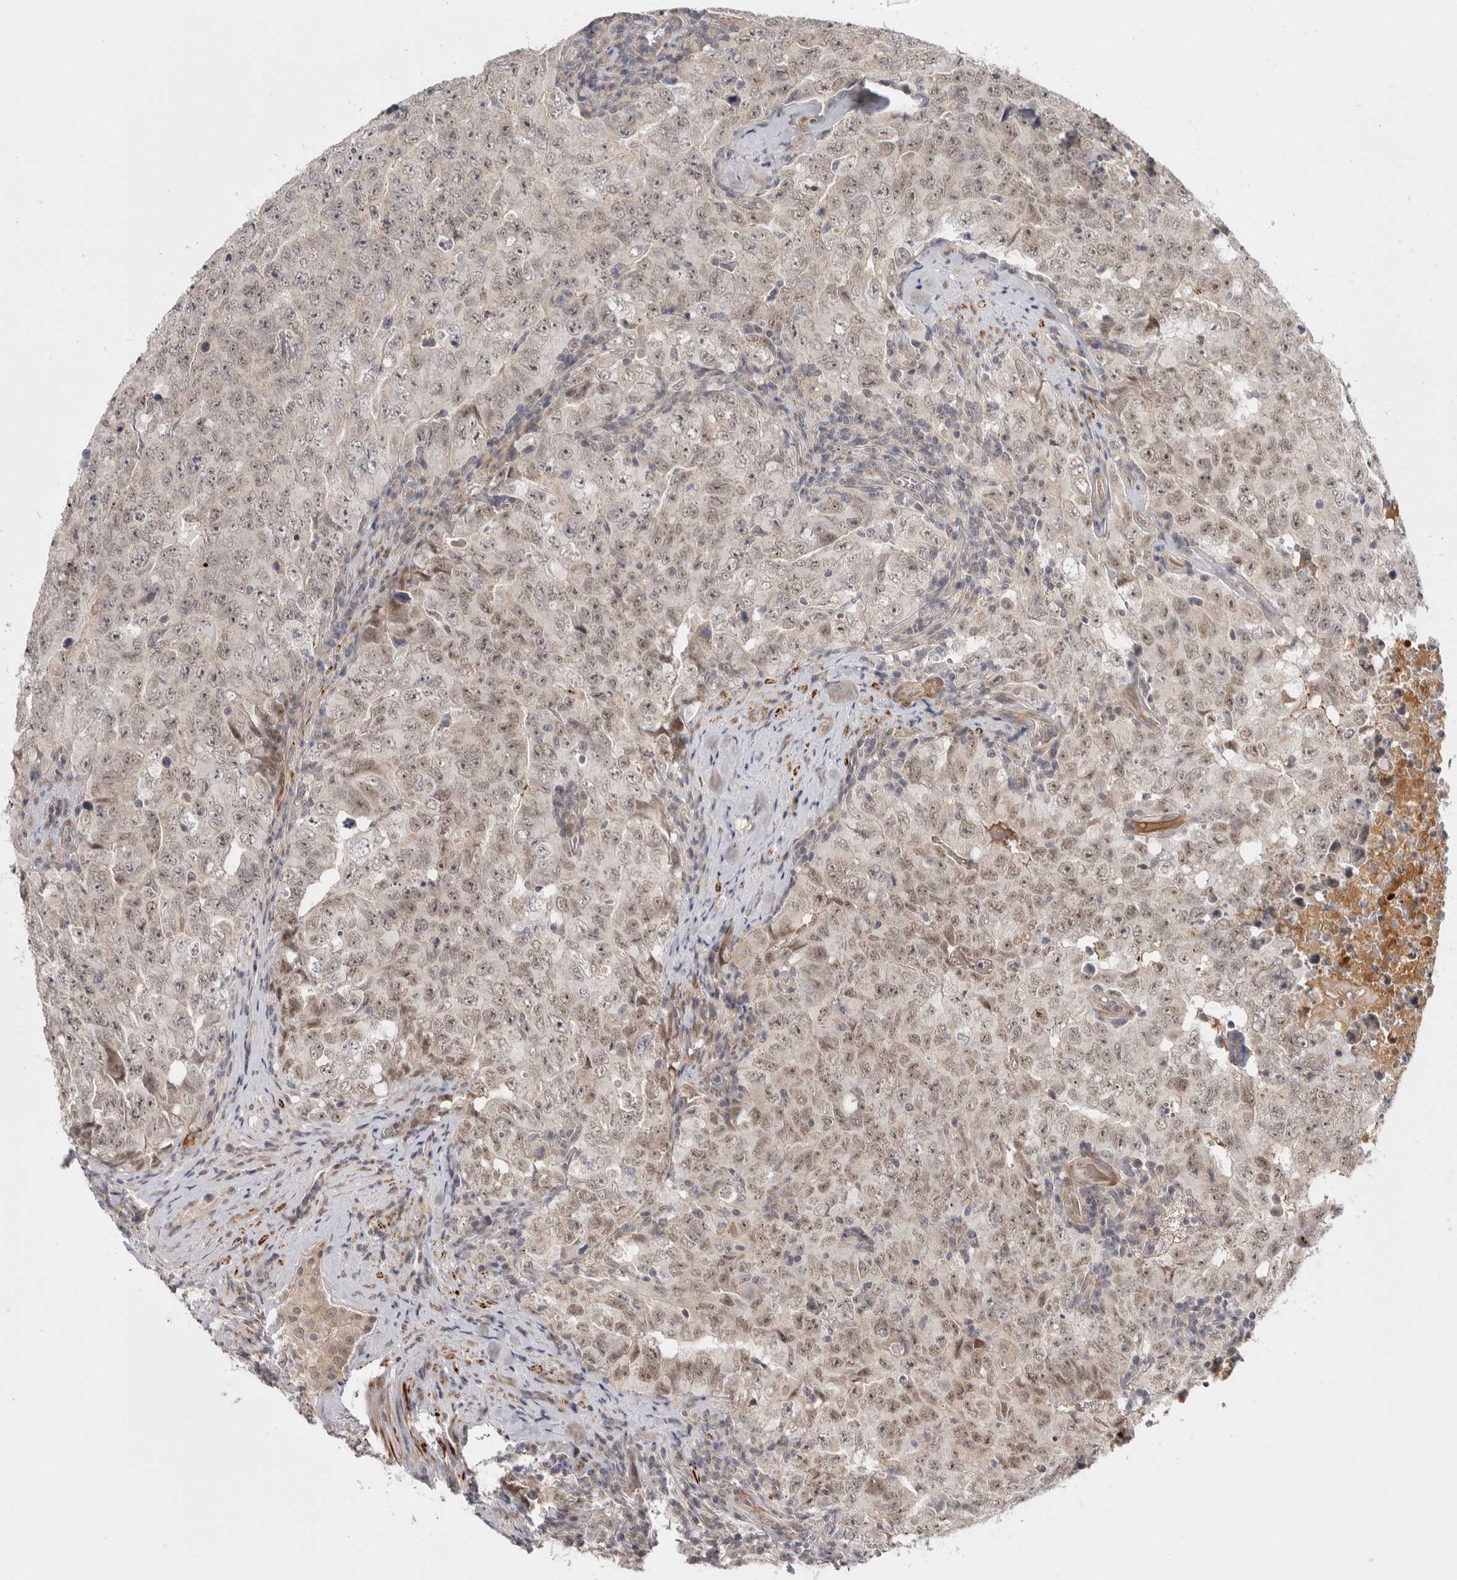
{"staining": {"intensity": "weak", "quantity": ">75%", "location": "cytoplasmic/membranous,nuclear"}, "tissue": "testis cancer", "cell_type": "Tumor cells", "image_type": "cancer", "snomed": [{"axis": "morphology", "description": "Carcinoma, Embryonal, NOS"}, {"axis": "topography", "description": "Testis"}], "caption": "Protein expression analysis of embryonal carcinoma (testis) shows weak cytoplasmic/membranous and nuclear expression in approximately >75% of tumor cells.", "gene": "ZNF318", "patient": {"sex": "male", "age": 26}}